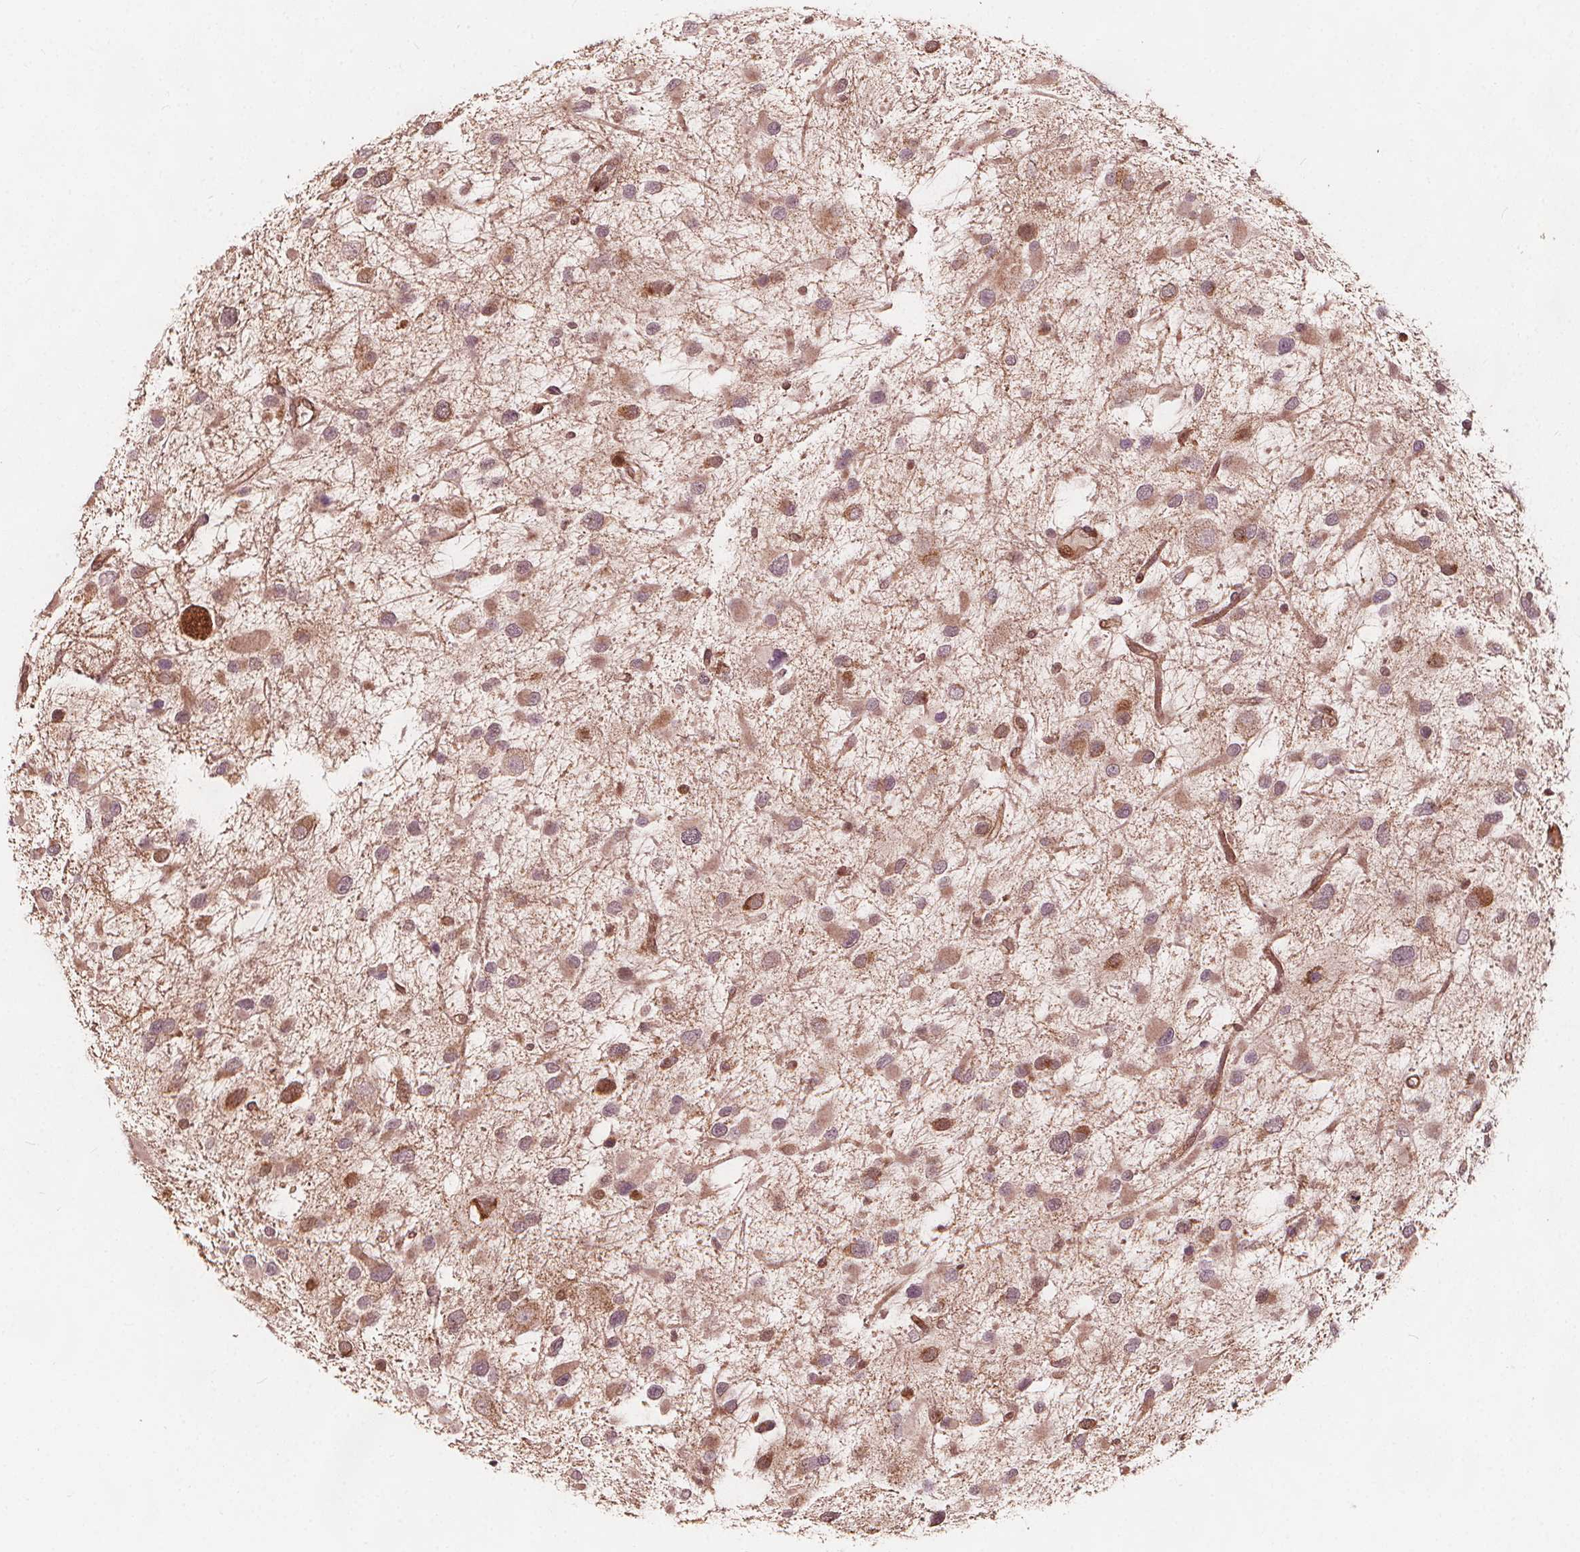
{"staining": {"intensity": "weak", "quantity": ">75%", "location": "cytoplasmic/membranous"}, "tissue": "glioma", "cell_type": "Tumor cells", "image_type": "cancer", "snomed": [{"axis": "morphology", "description": "Glioma, malignant, Low grade"}, {"axis": "topography", "description": "Brain"}], "caption": "Protein expression analysis of human malignant glioma (low-grade) reveals weak cytoplasmic/membranous expression in approximately >75% of tumor cells.", "gene": "AIP", "patient": {"sex": "female", "age": 32}}